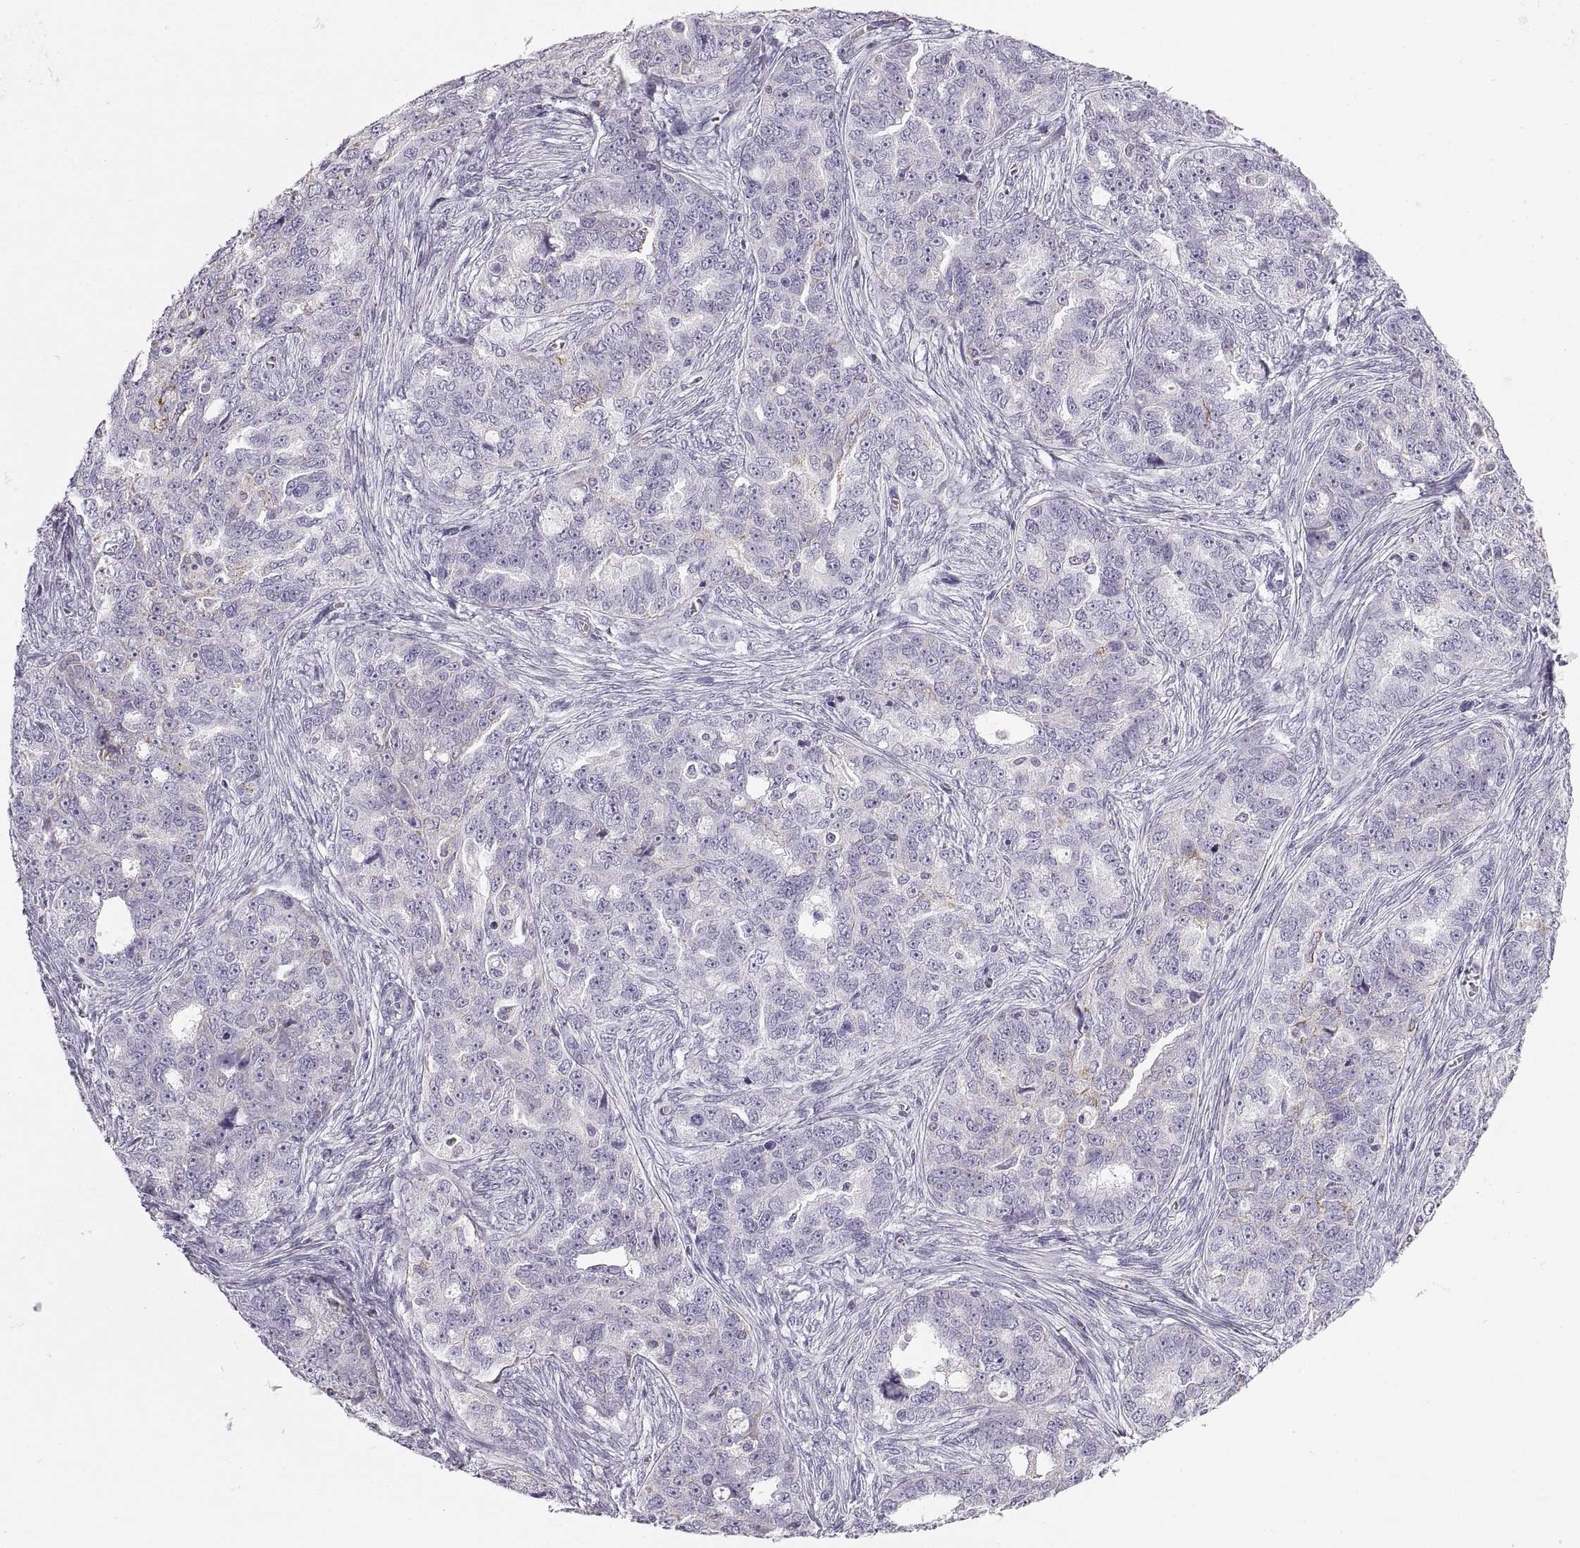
{"staining": {"intensity": "negative", "quantity": "none", "location": "none"}, "tissue": "ovarian cancer", "cell_type": "Tumor cells", "image_type": "cancer", "snomed": [{"axis": "morphology", "description": "Cystadenocarcinoma, serous, NOS"}, {"axis": "topography", "description": "Ovary"}], "caption": "Immunohistochemical staining of ovarian cancer (serous cystadenocarcinoma) reveals no significant positivity in tumor cells.", "gene": "COL9A3", "patient": {"sex": "female", "age": 51}}